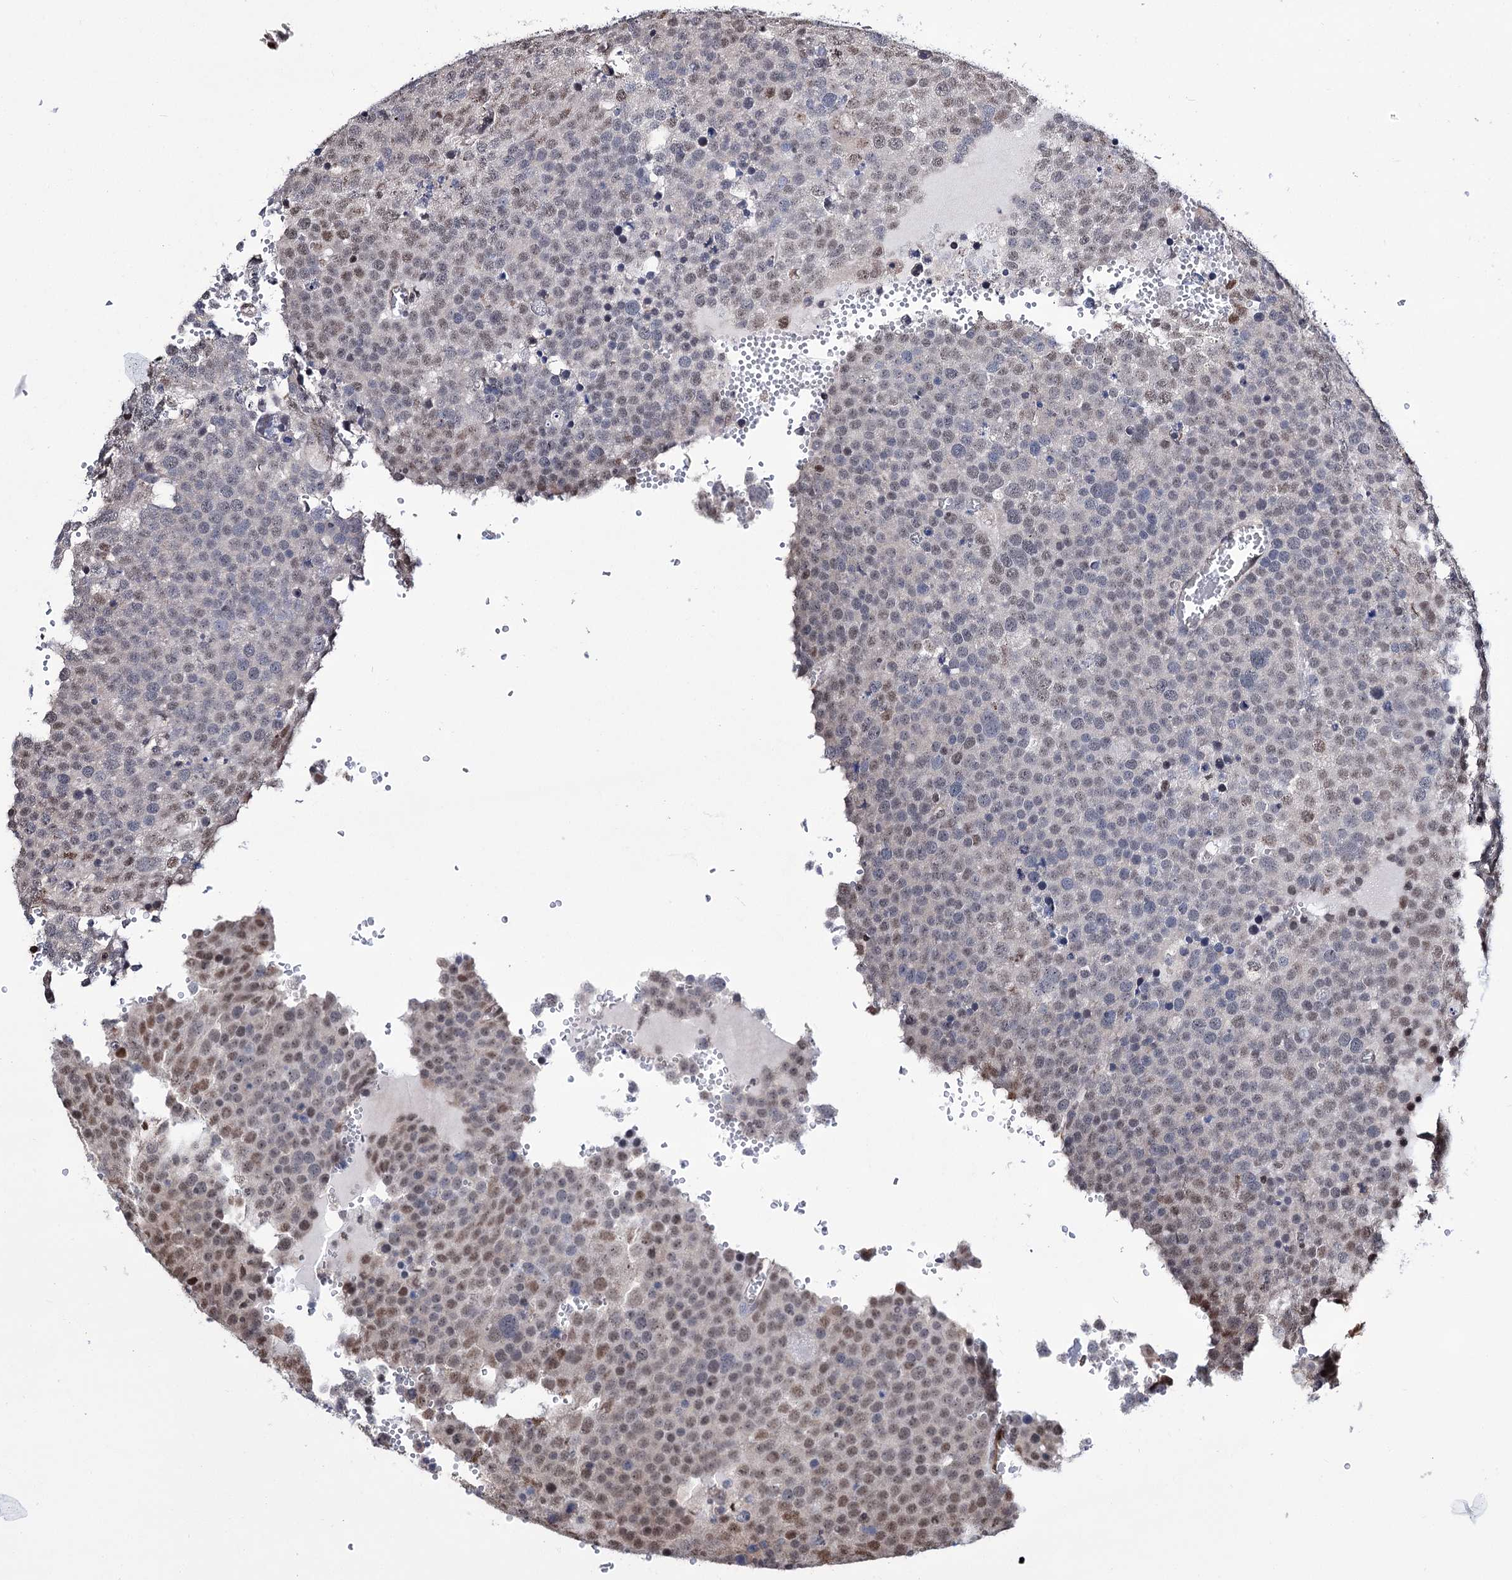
{"staining": {"intensity": "moderate", "quantity": "25%-75%", "location": "nuclear"}, "tissue": "testis cancer", "cell_type": "Tumor cells", "image_type": "cancer", "snomed": [{"axis": "morphology", "description": "Seminoma, NOS"}, {"axis": "topography", "description": "Testis"}], "caption": "Brown immunohistochemical staining in human testis cancer (seminoma) shows moderate nuclear staining in about 25%-75% of tumor cells.", "gene": "CHMP7", "patient": {"sex": "male", "age": 71}}